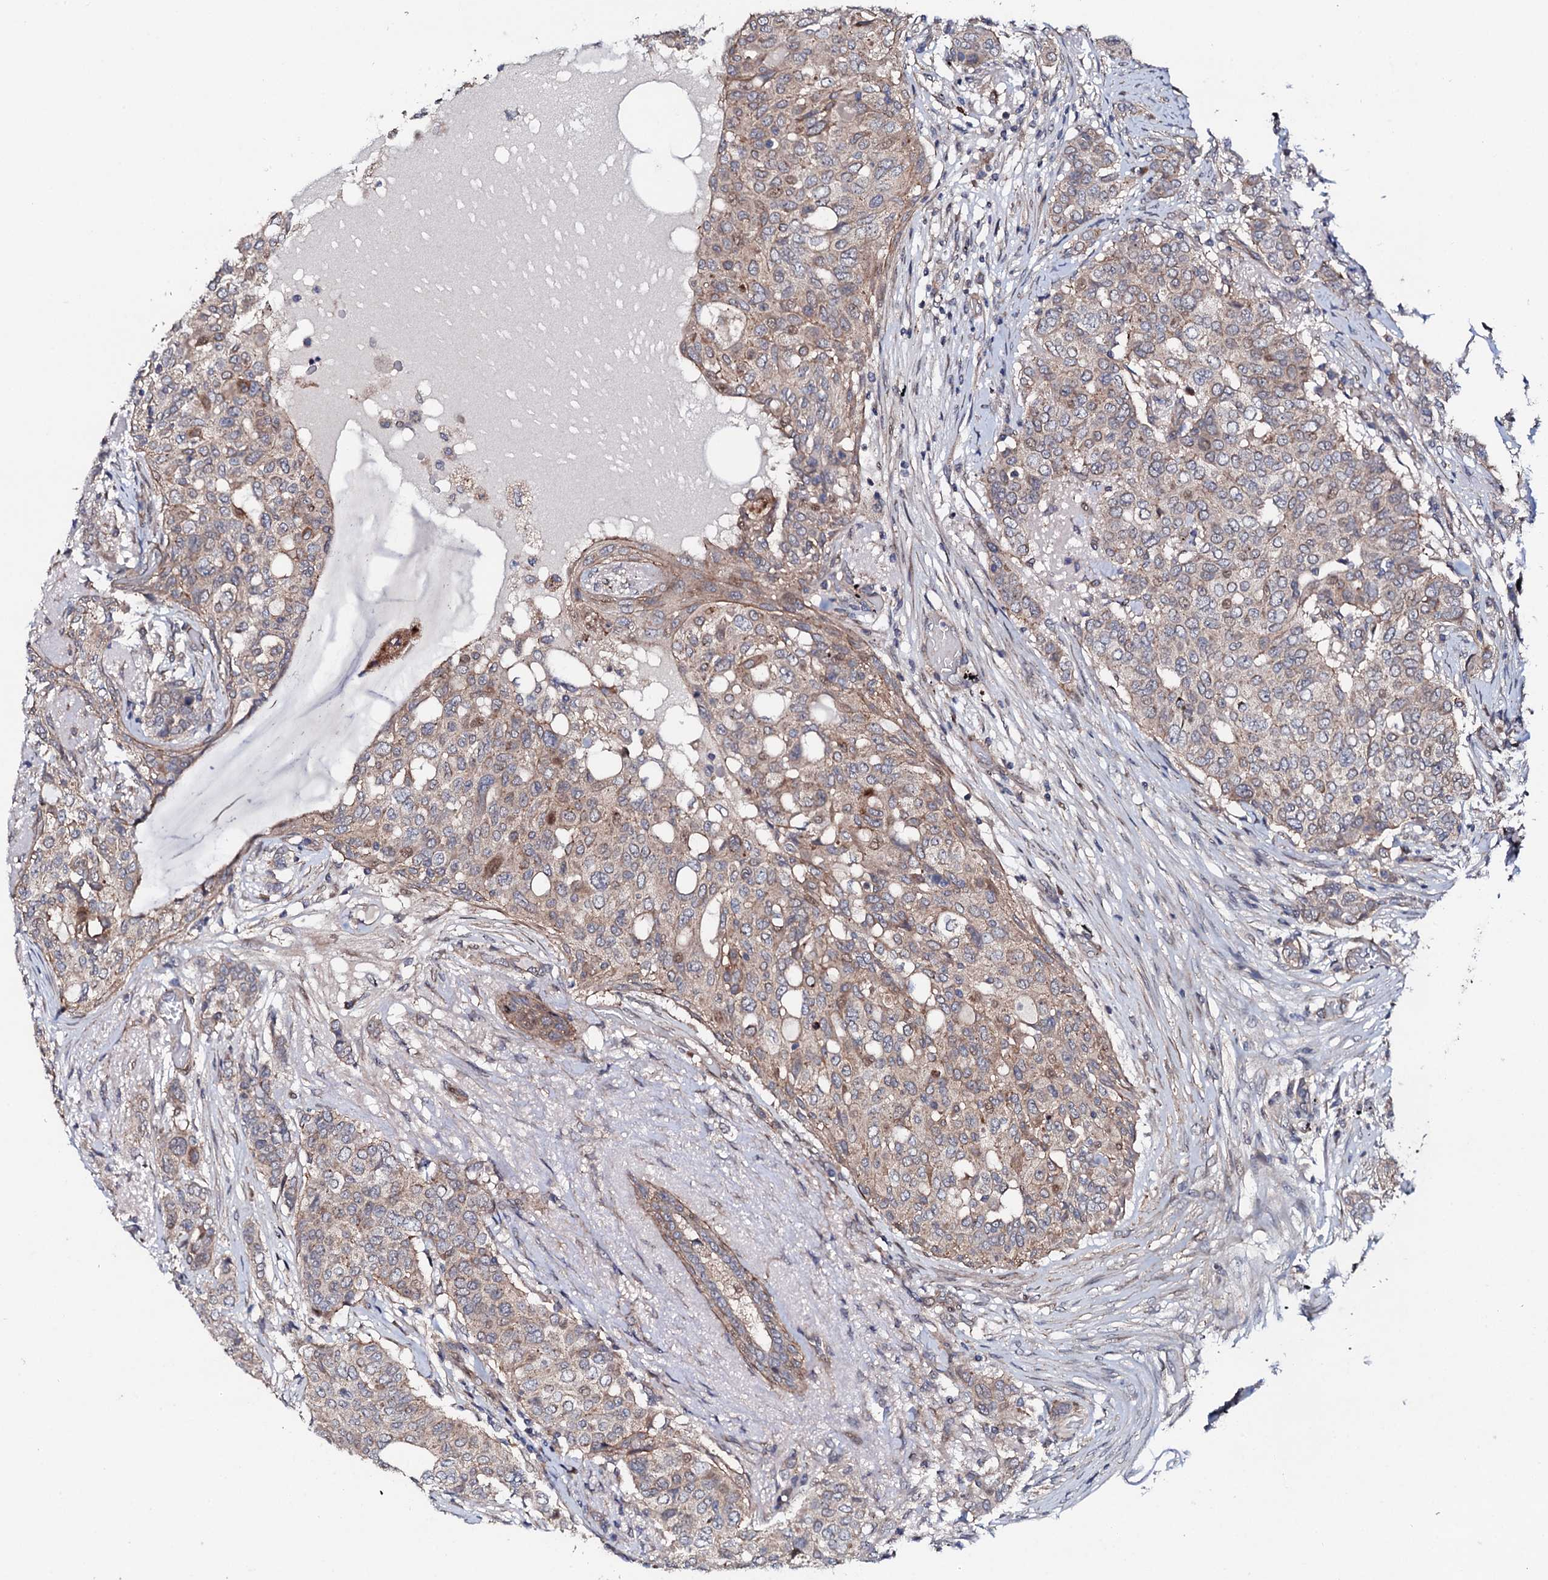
{"staining": {"intensity": "moderate", "quantity": "<25%", "location": "cytoplasmic/membranous"}, "tissue": "breast cancer", "cell_type": "Tumor cells", "image_type": "cancer", "snomed": [{"axis": "morphology", "description": "Lobular carcinoma"}, {"axis": "topography", "description": "Breast"}], "caption": "Moderate cytoplasmic/membranous expression for a protein is identified in about <25% of tumor cells of breast cancer (lobular carcinoma) using immunohistochemistry (IHC).", "gene": "CIAO2A", "patient": {"sex": "female", "age": 51}}